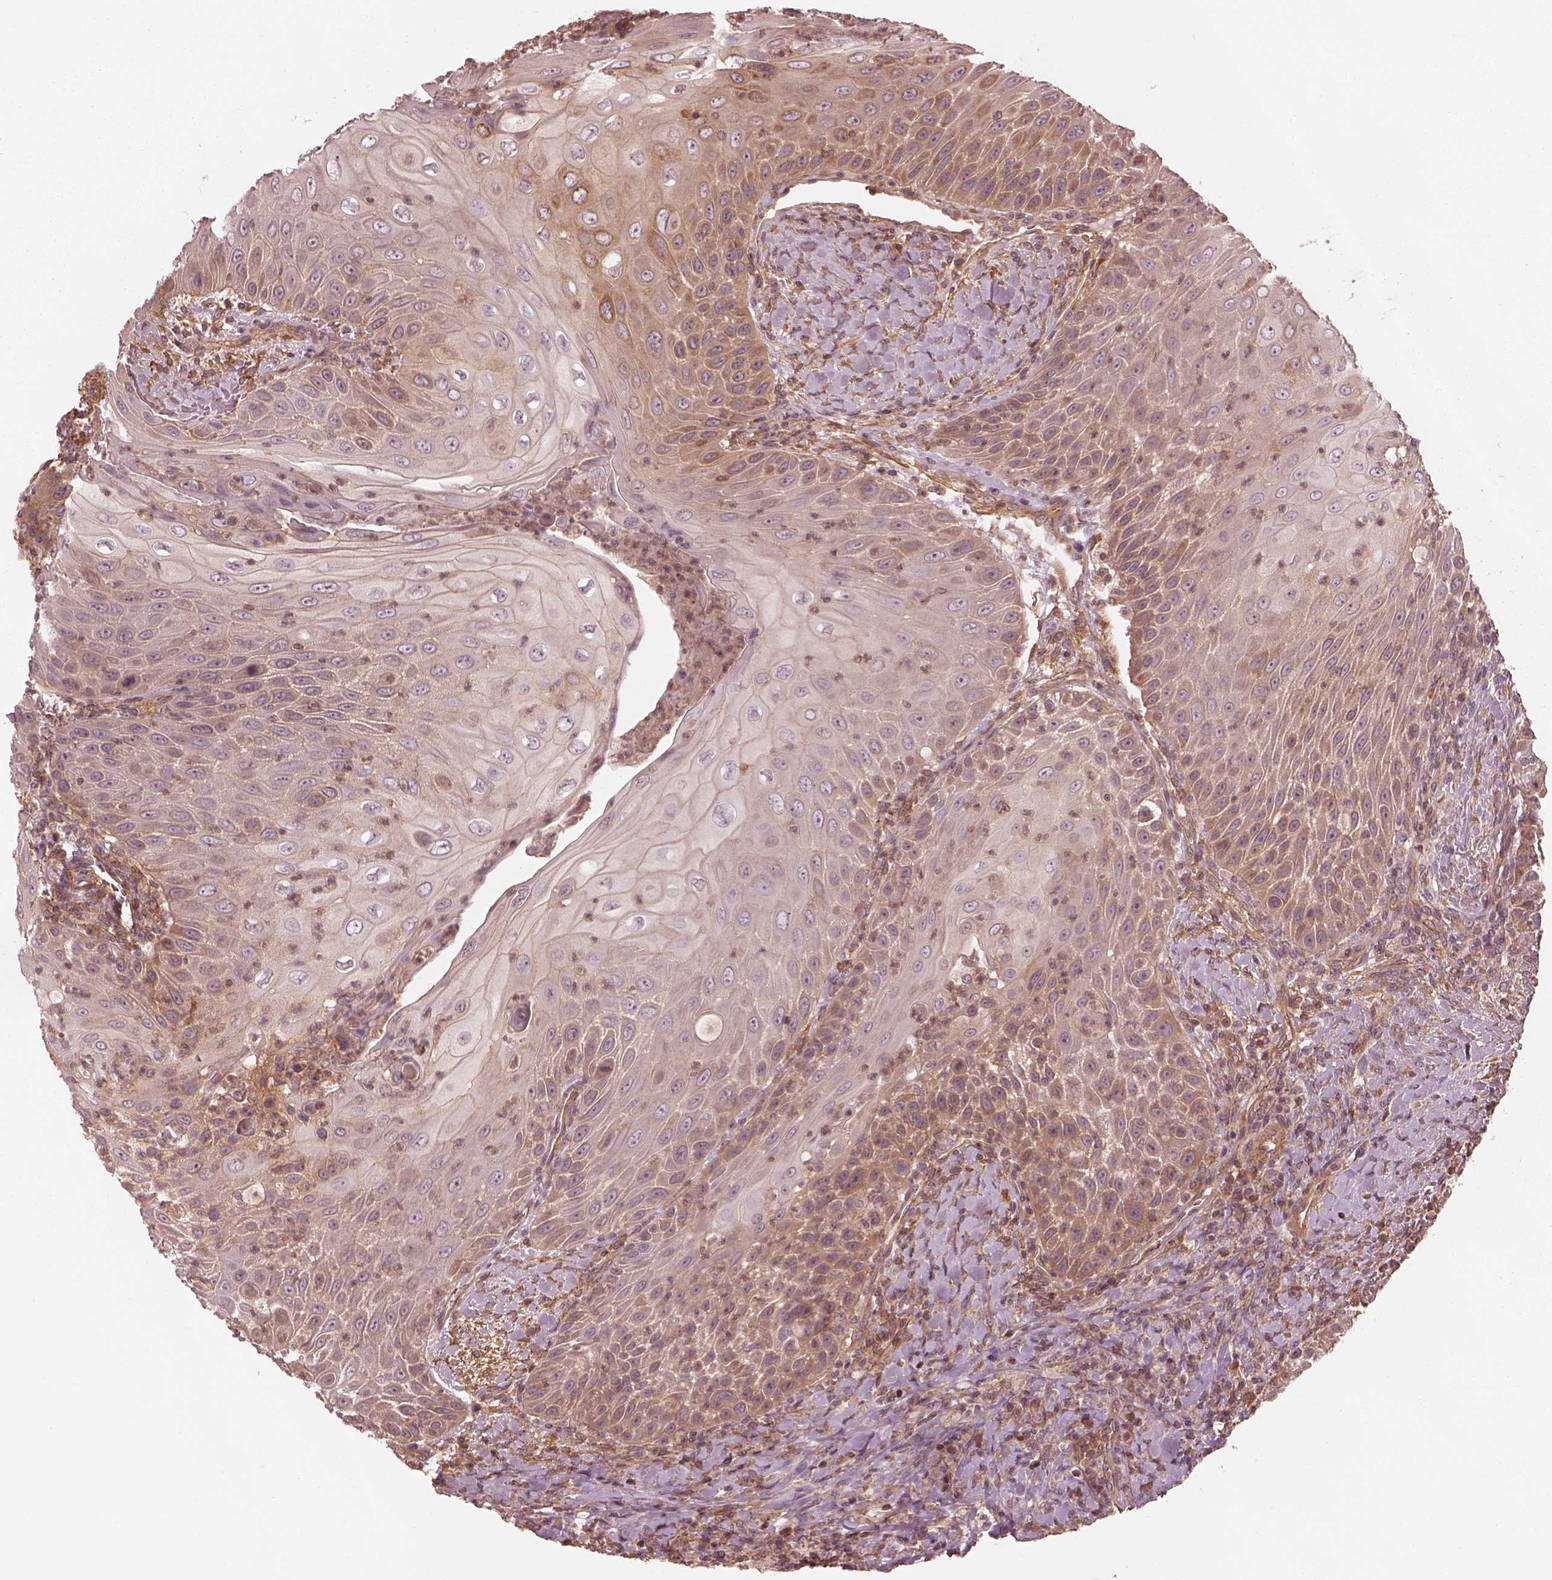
{"staining": {"intensity": "weak", "quantity": ">75%", "location": "cytoplasmic/membranous"}, "tissue": "head and neck cancer", "cell_type": "Tumor cells", "image_type": "cancer", "snomed": [{"axis": "morphology", "description": "Squamous cell carcinoma, NOS"}, {"axis": "topography", "description": "Head-Neck"}], "caption": "High-power microscopy captured an immunohistochemistry (IHC) photomicrograph of head and neck cancer, revealing weak cytoplasmic/membranous positivity in about >75% of tumor cells.", "gene": "FAM107B", "patient": {"sex": "male", "age": 69}}